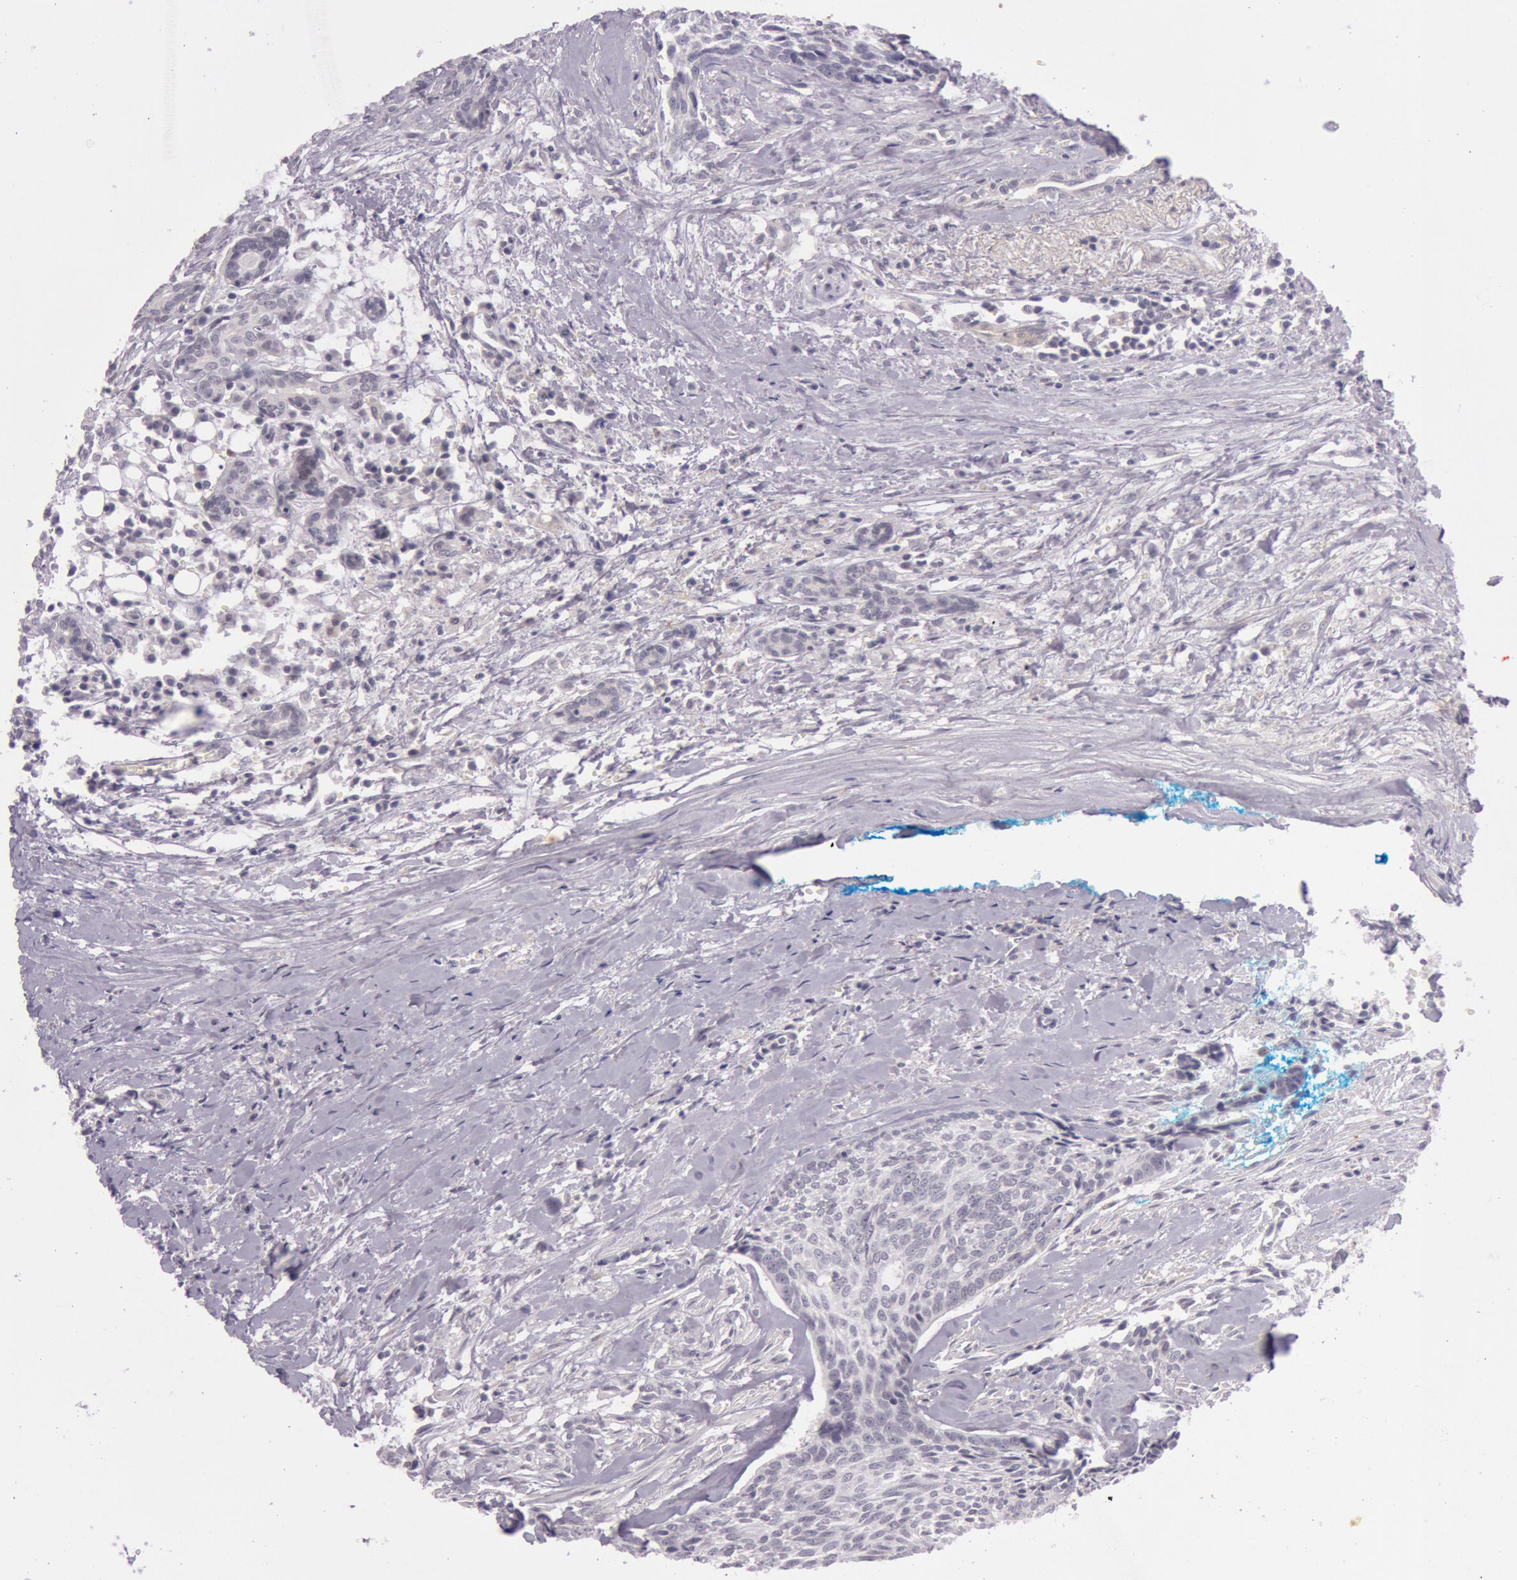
{"staining": {"intensity": "negative", "quantity": "none", "location": "none"}, "tissue": "head and neck cancer", "cell_type": "Tumor cells", "image_type": "cancer", "snomed": [{"axis": "morphology", "description": "Squamous cell carcinoma, NOS"}, {"axis": "topography", "description": "Salivary gland"}, {"axis": "topography", "description": "Head-Neck"}], "caption": "An immunohistochemistry (IHC) micrograph of head and neck squamous cell carcinoma is shown. There is no staining in tumor cells of head and neck squamous cell carcinoma. The staining is performed using DAB (3,3'-diaminobenzidine) brown chromogen with nuclei counter-stained in using hematoxylin.", "gene": "RBMY1F", "patient": {"sex": "male", "age": 70}}